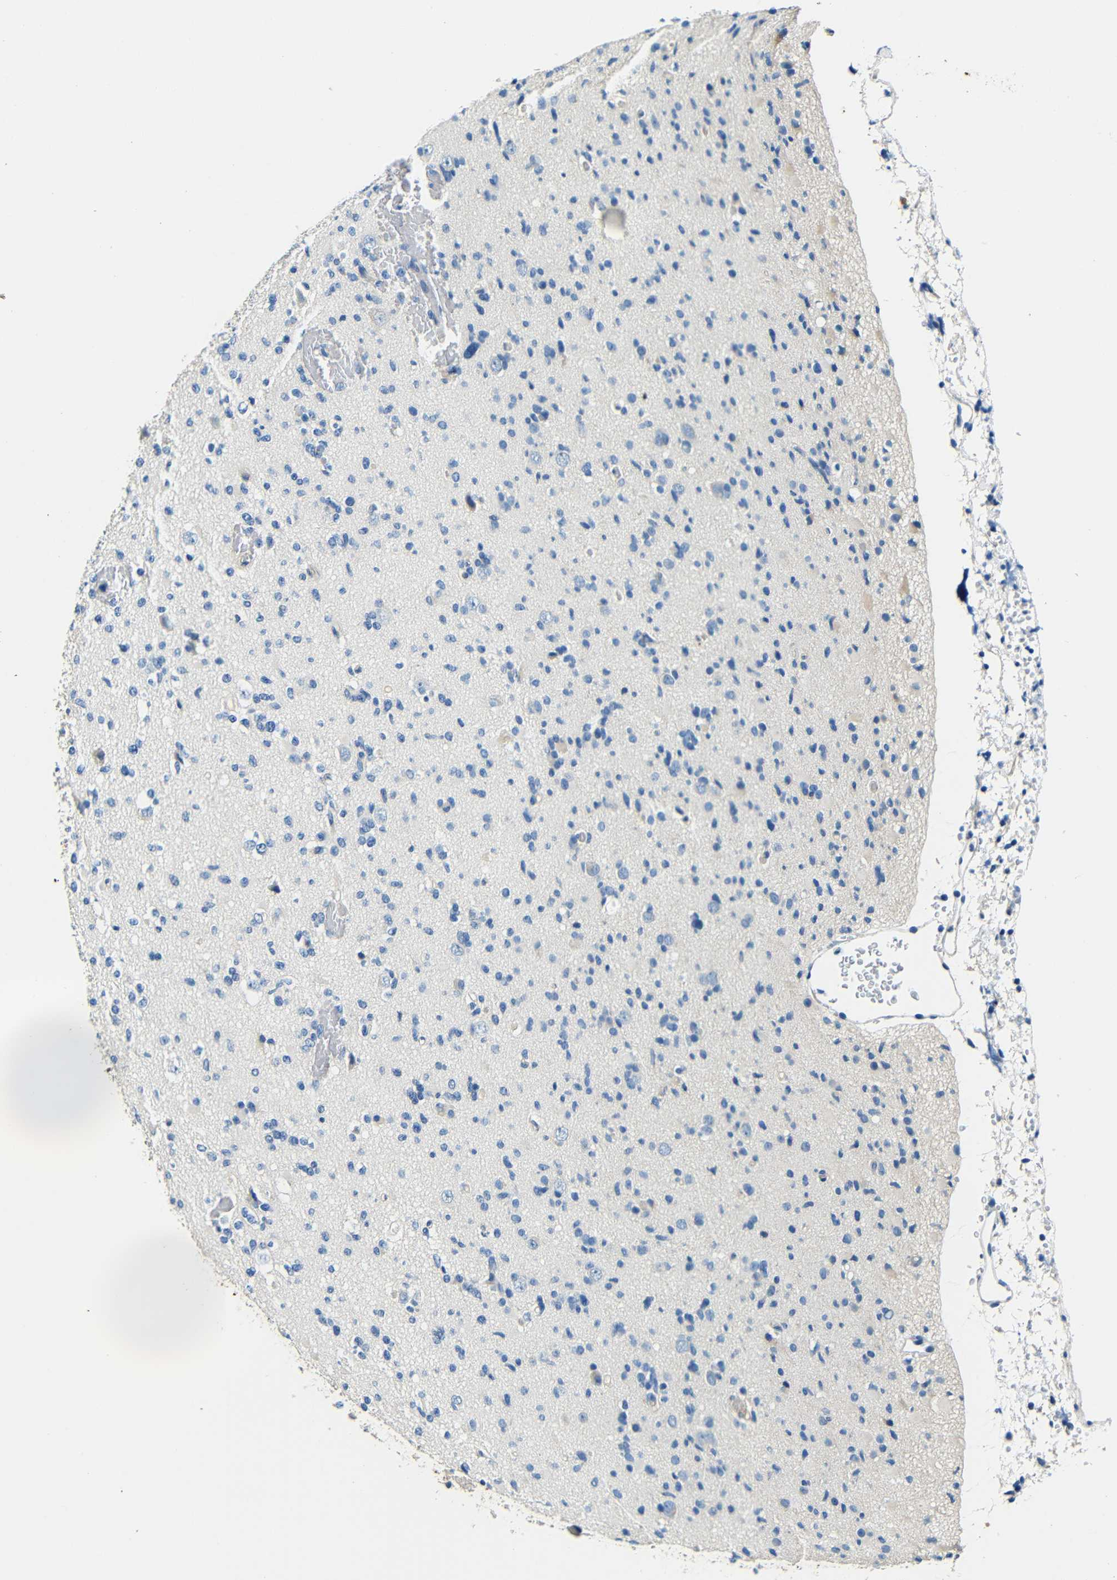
{"staining": {"intensity": "negative", "quantity": "none", "location": "none"}, "tissue": "glioma", "cell_type": "Tumor cells", "image_type": "cancer", "snomed": [{"axis": "morphology", "description": "Glioma, malignant, Low grade"}, {"axis": "topography", "description": "Brain"}], "caption": "Malignant glioma (low-grade) was stained to show a protein in brown. There is no significant positivity in tumor cells.", "gene": "FMO5", "patient": {"sex": "female", "age": 22}}